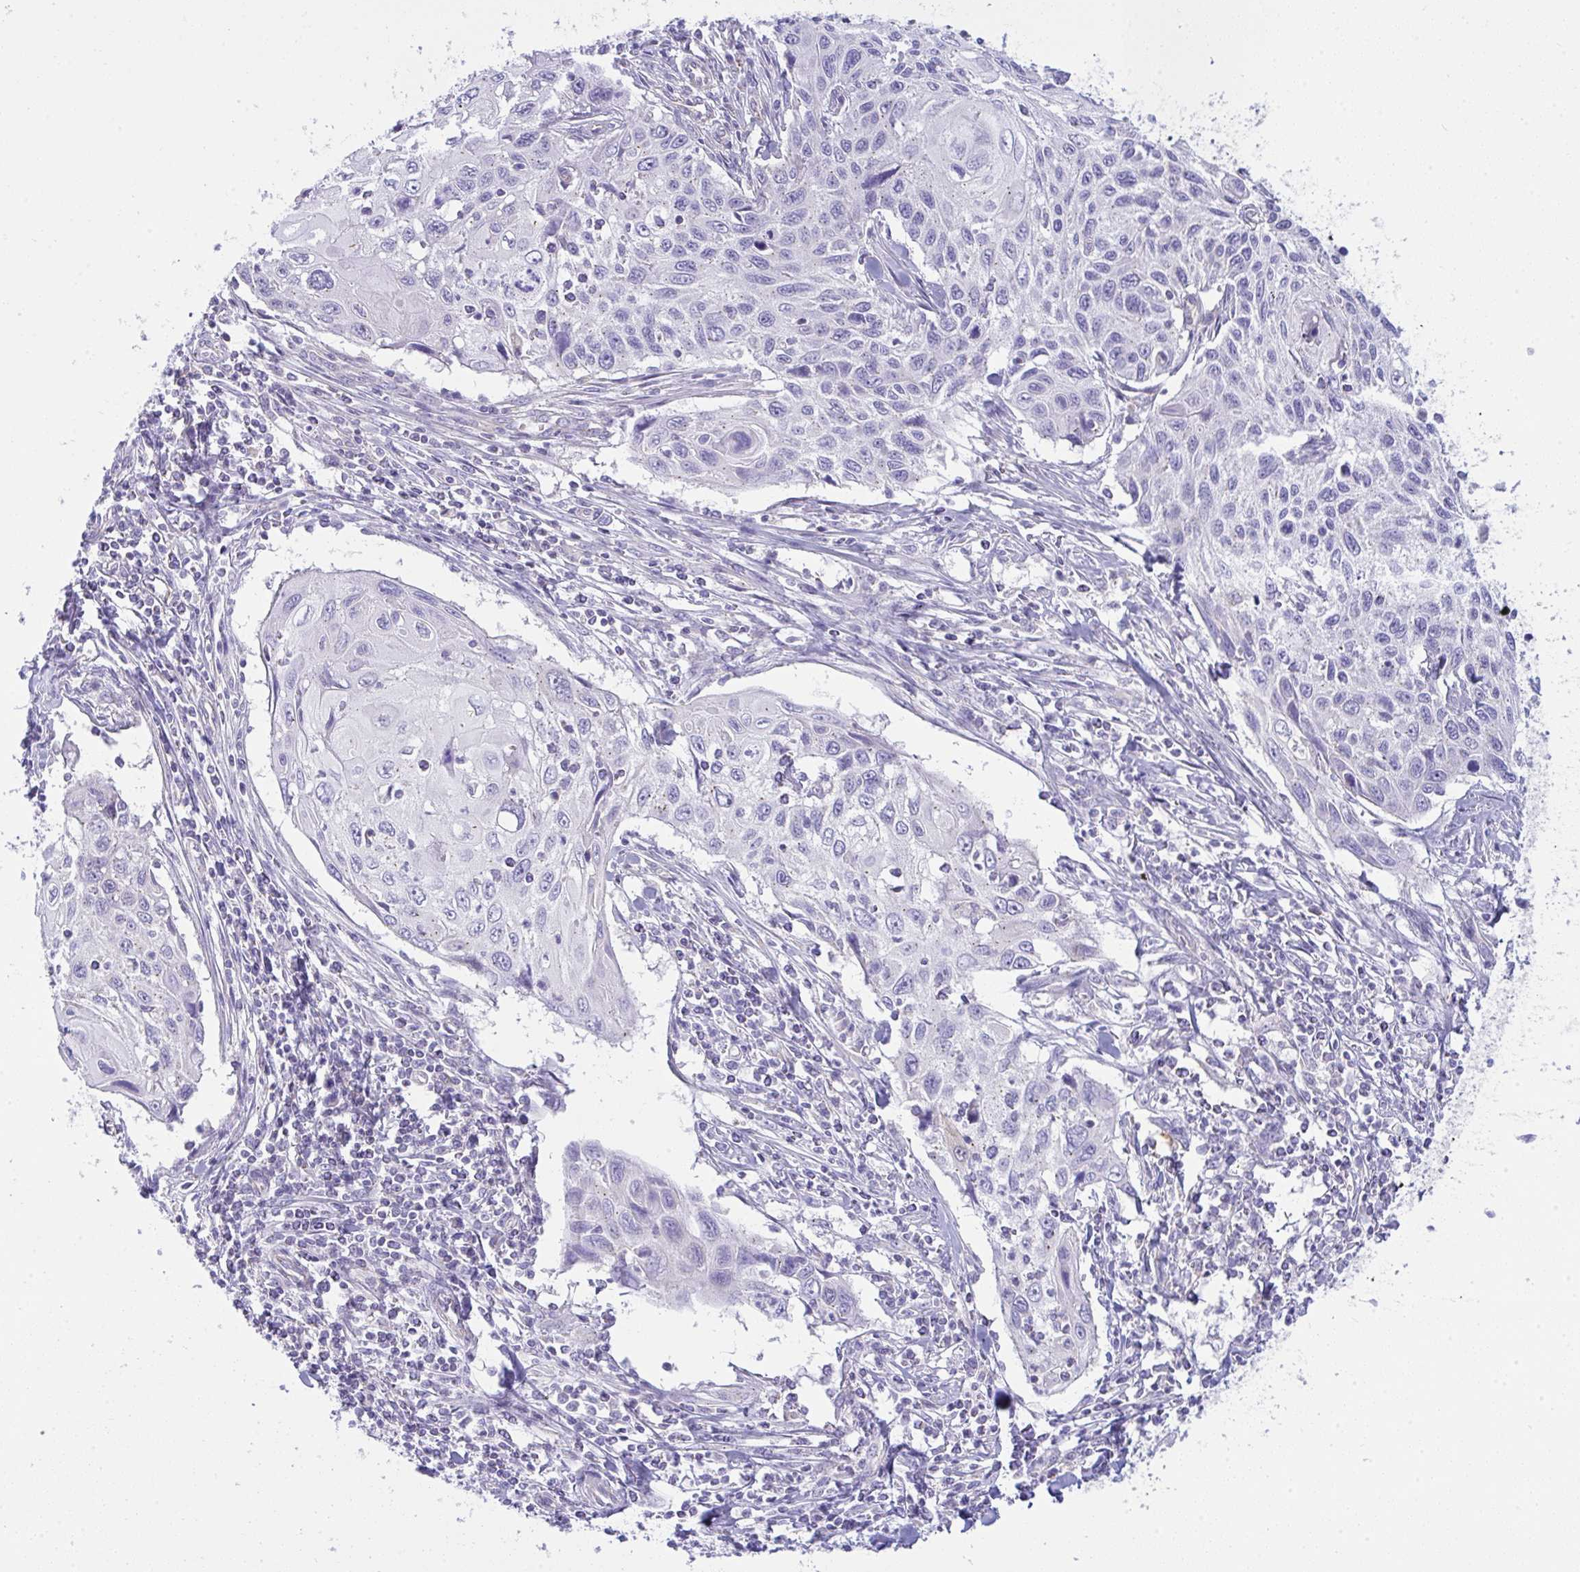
{"staining": {"intensity": "negative", "quantity": "none", "location": "none"}, "tissue": "cervical cancer", "cell_type": "Tumor cells", "image_type": "cancer", "snomed": [{"axis": "morphology", "description": "Squamous cell carcinoma, NOS"}, {"axis": "topography", "description": "Cervix"}], "caption": "DAB immunohistochemical staining of squamous cell carcinoma (cervical) demonstrates no significant positivity in tumor cells.", "gene": "PLA2G12B", "patient": {"sex": "female", "age": 70}}